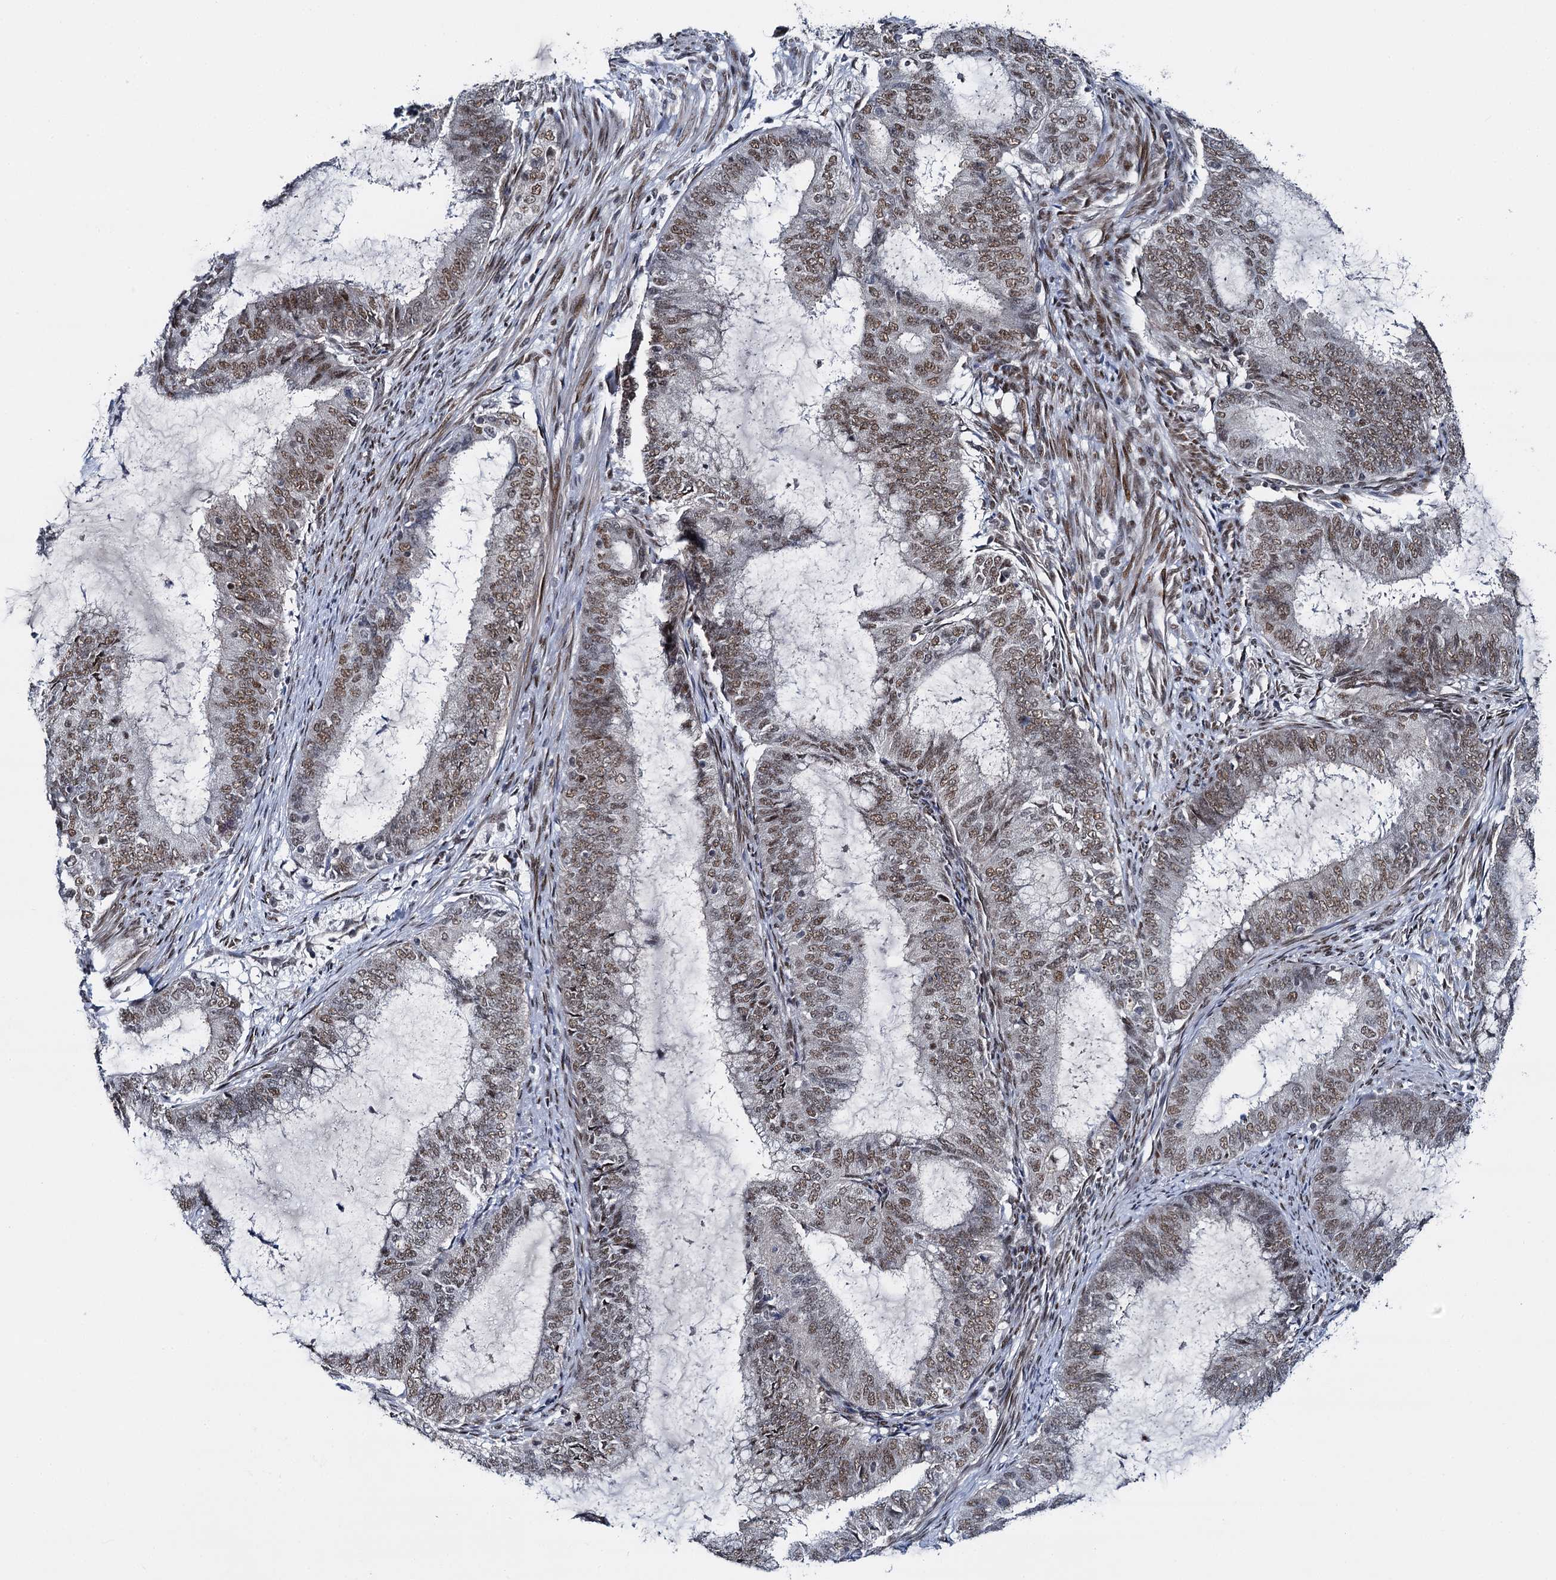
{"staining": {"intensity": "moderate", "quantity": ">75%", "location": "nuclear"}, "tissue": "endometrial cancer", "cell_type": "Tumor cells", "image_type": "cancer", "snomed": [{"axis": "morphology", "description": "Adenocarcinoma, NOS"}, {"axis": "topography", "description": "Endometrium"}], "caption": "Tumor cells display moderate nuclear expression in about >75% of cells in endometrial cancer. (DAB (3,3'-diaminobenzidine) IHC with brightfield microscopy, high magnification).", "gene": "RUFY2", "patient": {"sex": "female", "age": 51}}